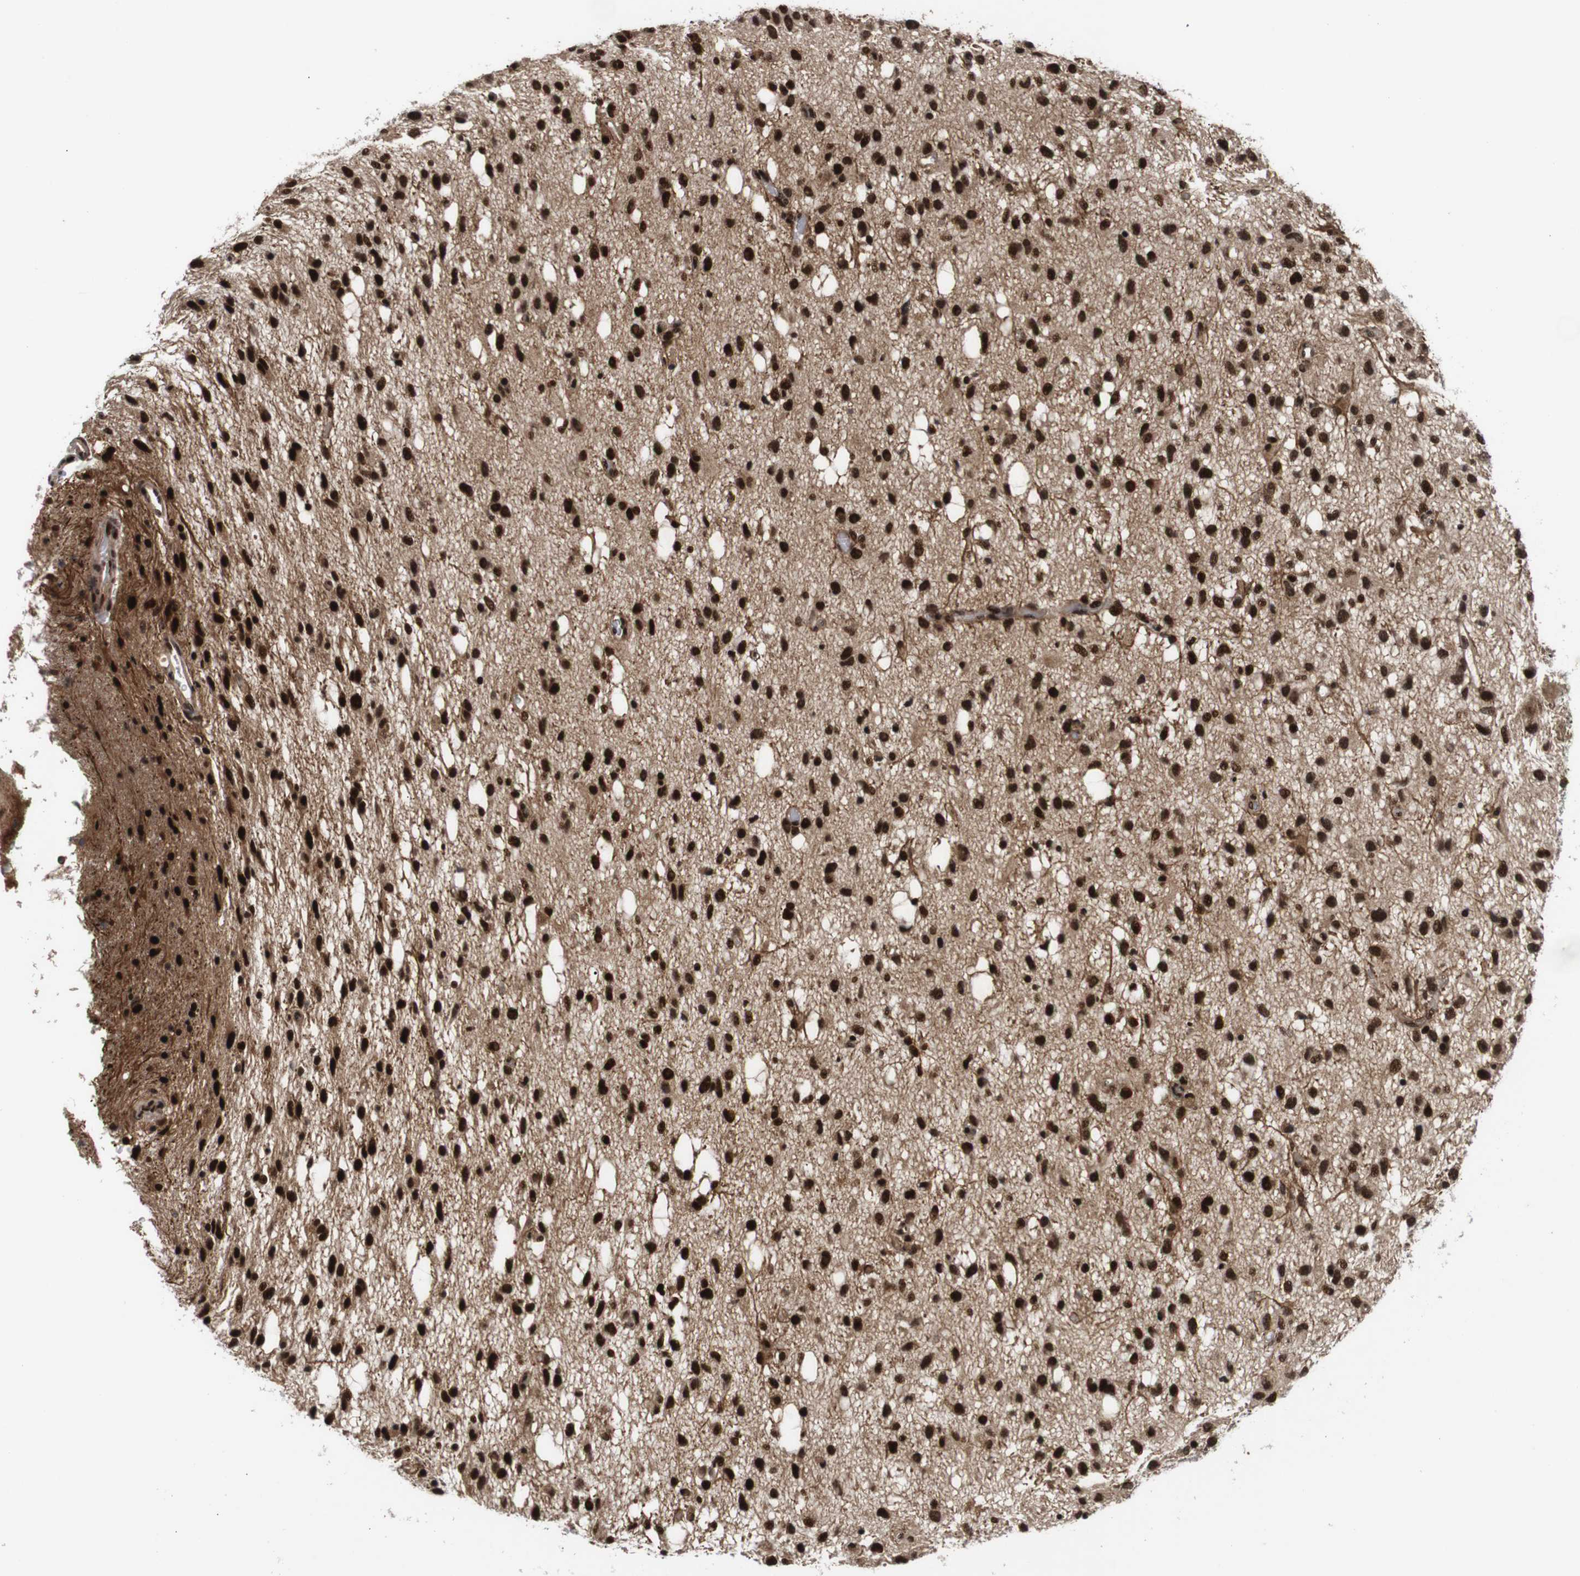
{"staining": {"intensity": "strong", "quantity": ">75%", "location": "nuclear"}, "tissue": "glioma", "cell_type": "Tumor cells", "image_type": "cancer", "snomed": [{"axis": "morphology", "description": "Glioma, malignant, Low grade"}, {"axis": "topography", "description": "Brain"}], "caption": "Protein expression analysis of malignant glioma (low-grade) reveals strong nuclear expression in approximately >75% of tumor cells.", "gene": "KIF23", "patient": {"sex": "male", "age": 77}}